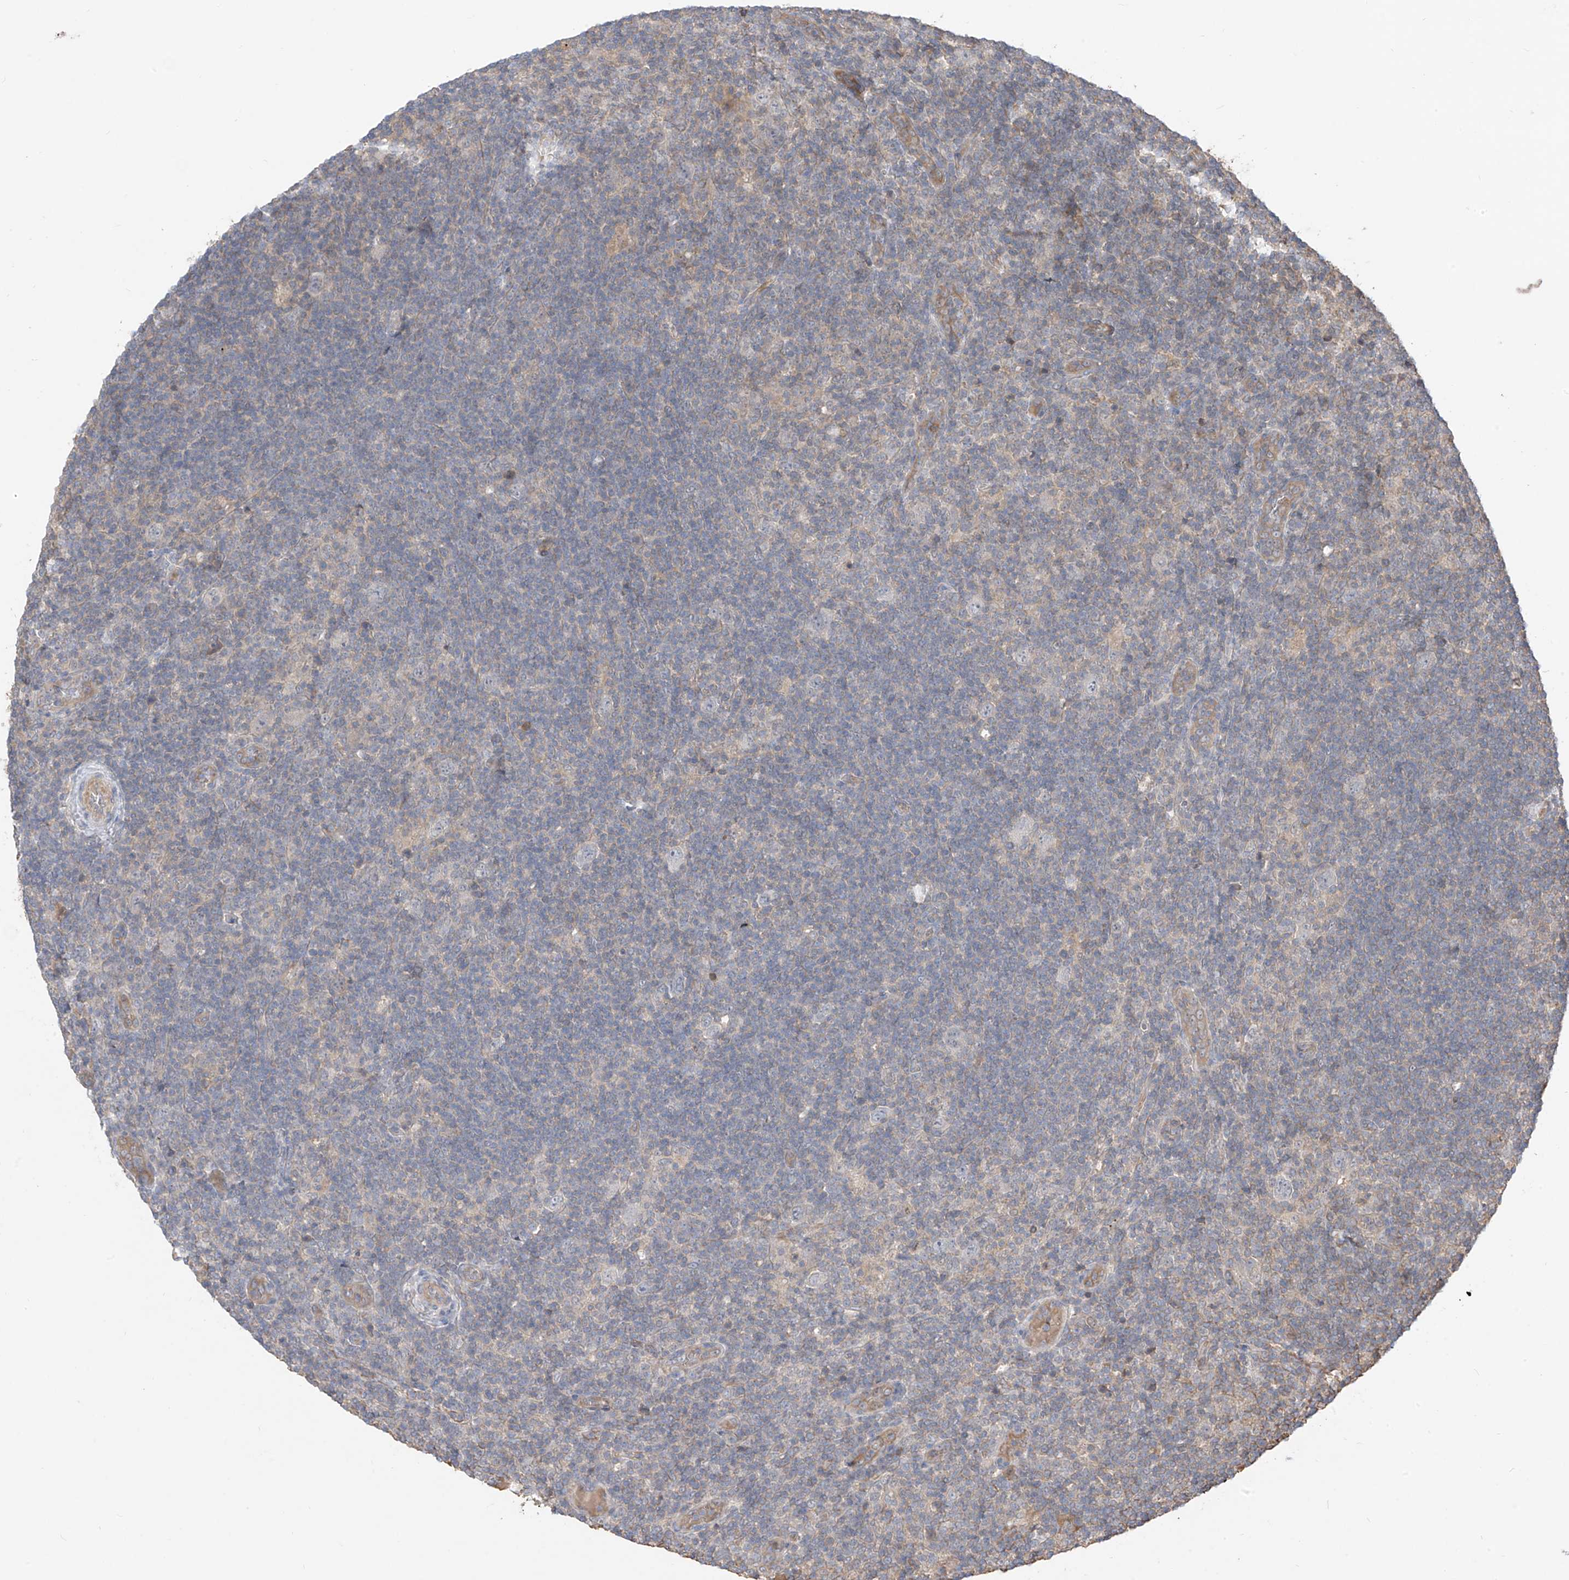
{"staining": {"intensity": "negative", "quantity": "none", "location": "none"}, "tissue": "lymphoma", "cell_type": "Tumor cells", "image_type": "cancer", "snomed": [{"axis": "morphology", "description": "Hodgkin's disease, NOS"}, {"axis": "topography", "description": "Lymph node"}], "caption": "Immunohistochemical staining of Hodgkin's disease exhibits no significant expression in tumor cells.", "gene": "CACNA2D4", "patient": {"sex": "female", "age": 57}}